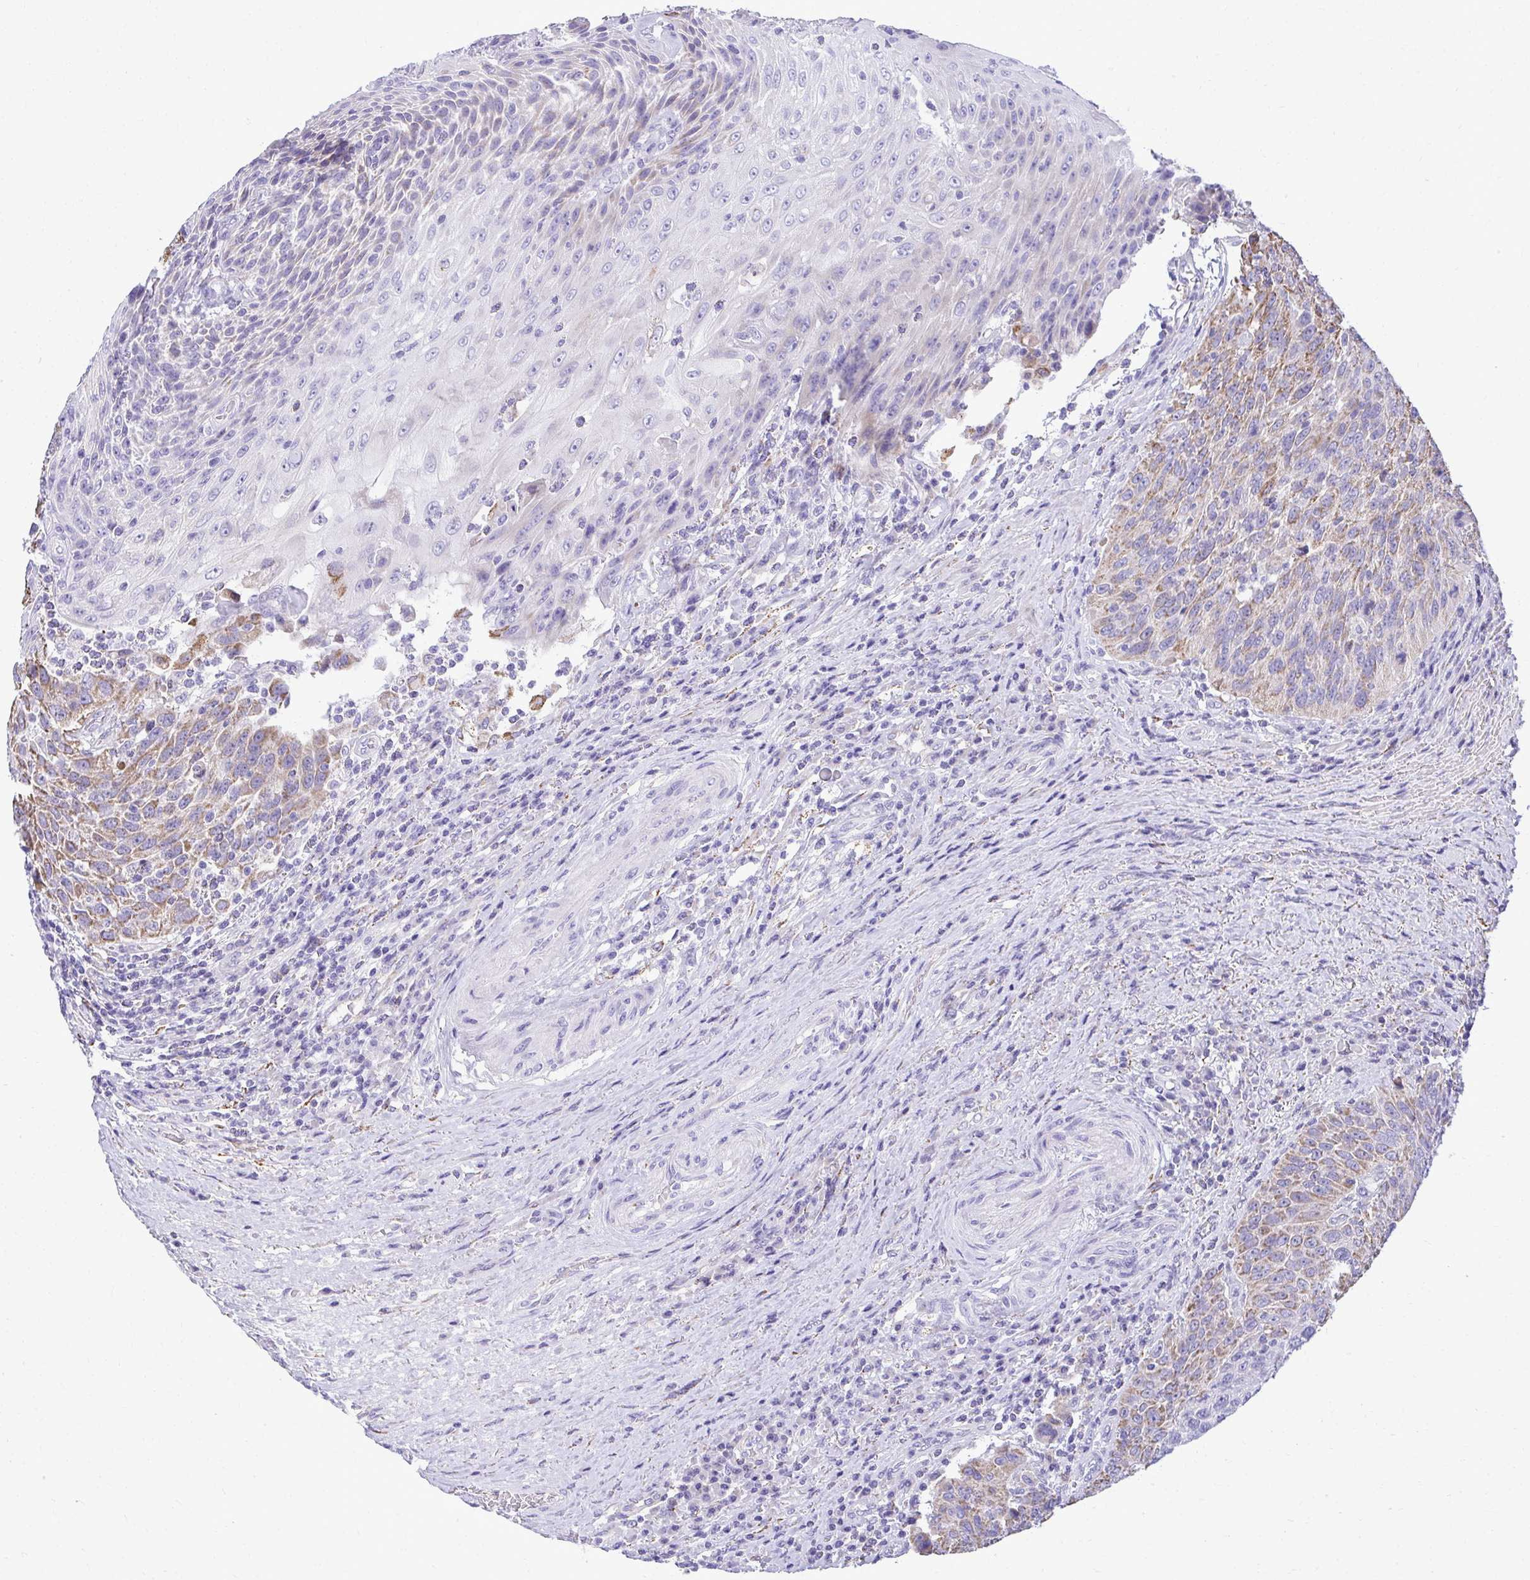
{"staining": {"intensity": "moderate", "quantity": "25%-75%", "location": "cytoplasmic/membranous"}, "tissue": "urothelial cancer", "cell_type": "Tumor cells", "image_type": "cancer", "snomed": [{"axis": "morphology", "description": "Urothelial carcinoma, High grade"}, {"axis": "topography", "description": "Urinary bladder"}], "caption": "A medium amount of moderate cytoplasmic/membranous positivity is seen in approximately 25%-75% of tumor cells in high-grade urothelial carcinoma tissue. The protein of interest is shown in brown color, while the nuclei are stained blue.", "gene": "AIG1", "patient": {"sex": "female", "age": 70}}